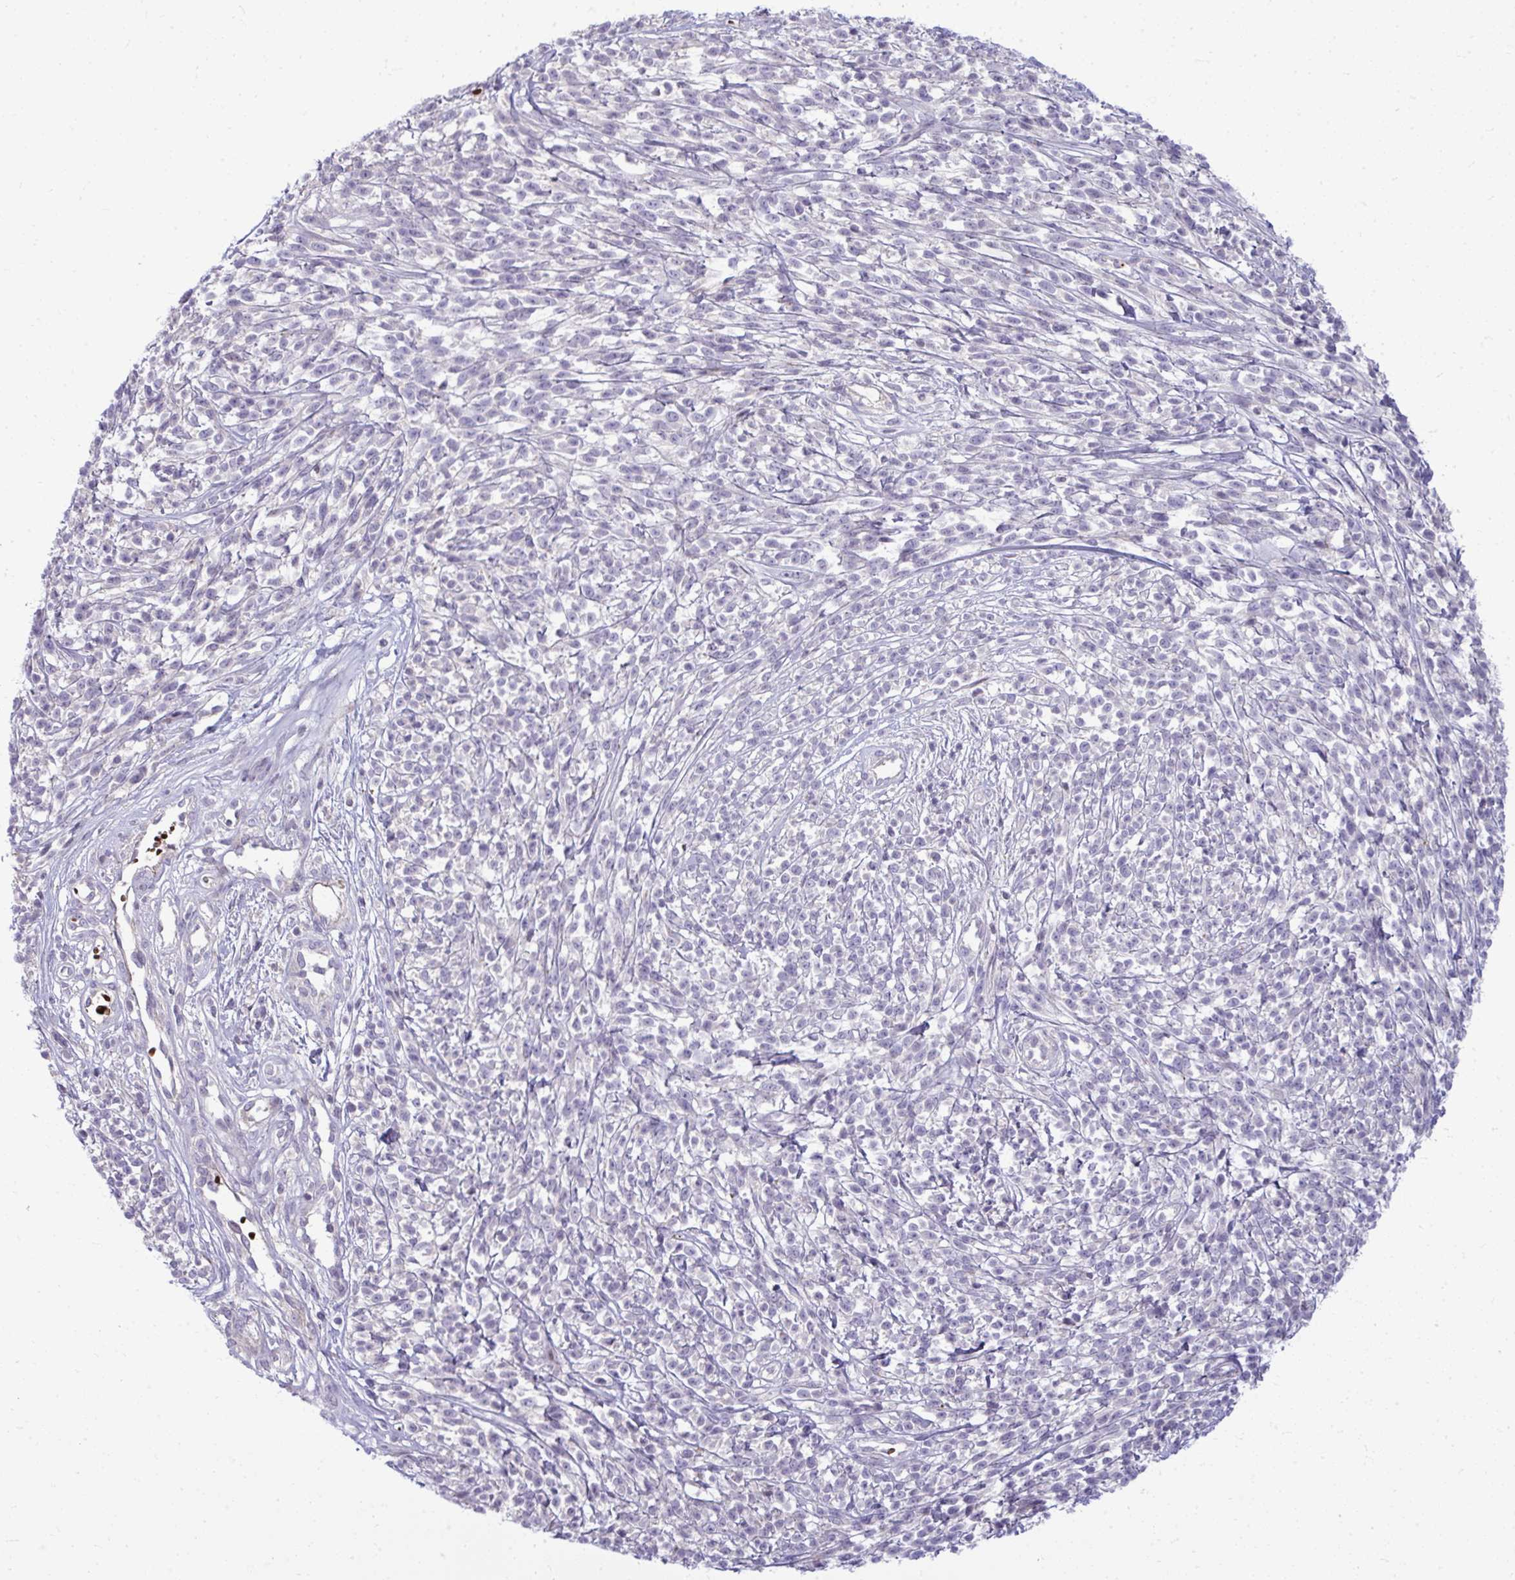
{"staining": {"intensity": "negative", "quantity": "none", "location": "none"}, "tissue": "melanoma", "cell_type": "Tumor cells", "image_type": "cancer", "snomed": [{"axis": "morphology", "description": "Malignant melanoma, NOS"}, {"axis": "topography", "description": "Skin"}, {"axis": "topography", "description": "Skin of trunk"}], "caption": "High magnification brightfield microscopy of malignant melanoma stained with DAB (3,3'-diaminobenzidine) (brown) and counterstained with hematoxylin (blue): tumor cells show no significant staining.", "gene": "SLC14A1", "patient": {"sex": "male", "age": 74}}